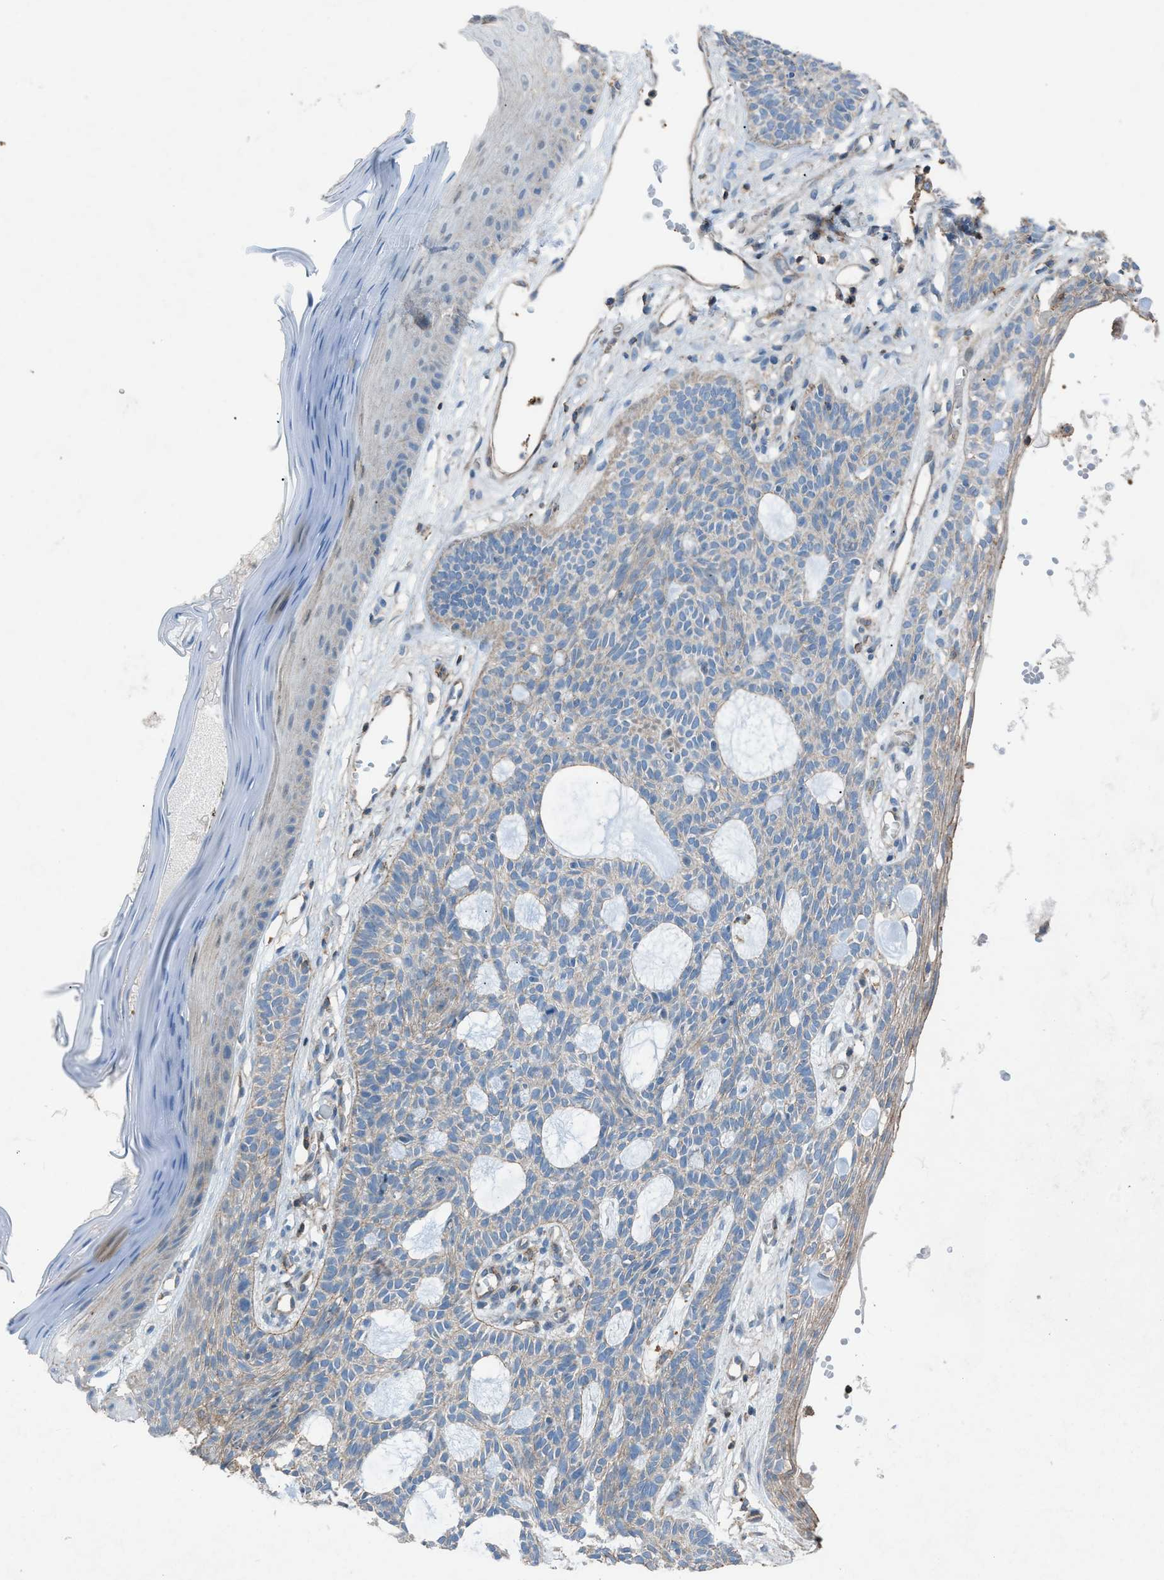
{"staining": {"intensity": "negative", "quantity": "none", "location": "none"}, "tissue": "skin cancer", "cell_type": "Tumor cells", "image_type": "cancer", "snomed": [{"axis": "morphology", "description": "Basal cell carcinoma"}, {"axis": "topography", "description": "Skin"}], "caption": "A micrograph of skin basal cell carcinoma stained for a protein exhibits no brown staining in tumor cells.", "gene": "NCK2", "patient": {"sex": "male", "age": 67}}